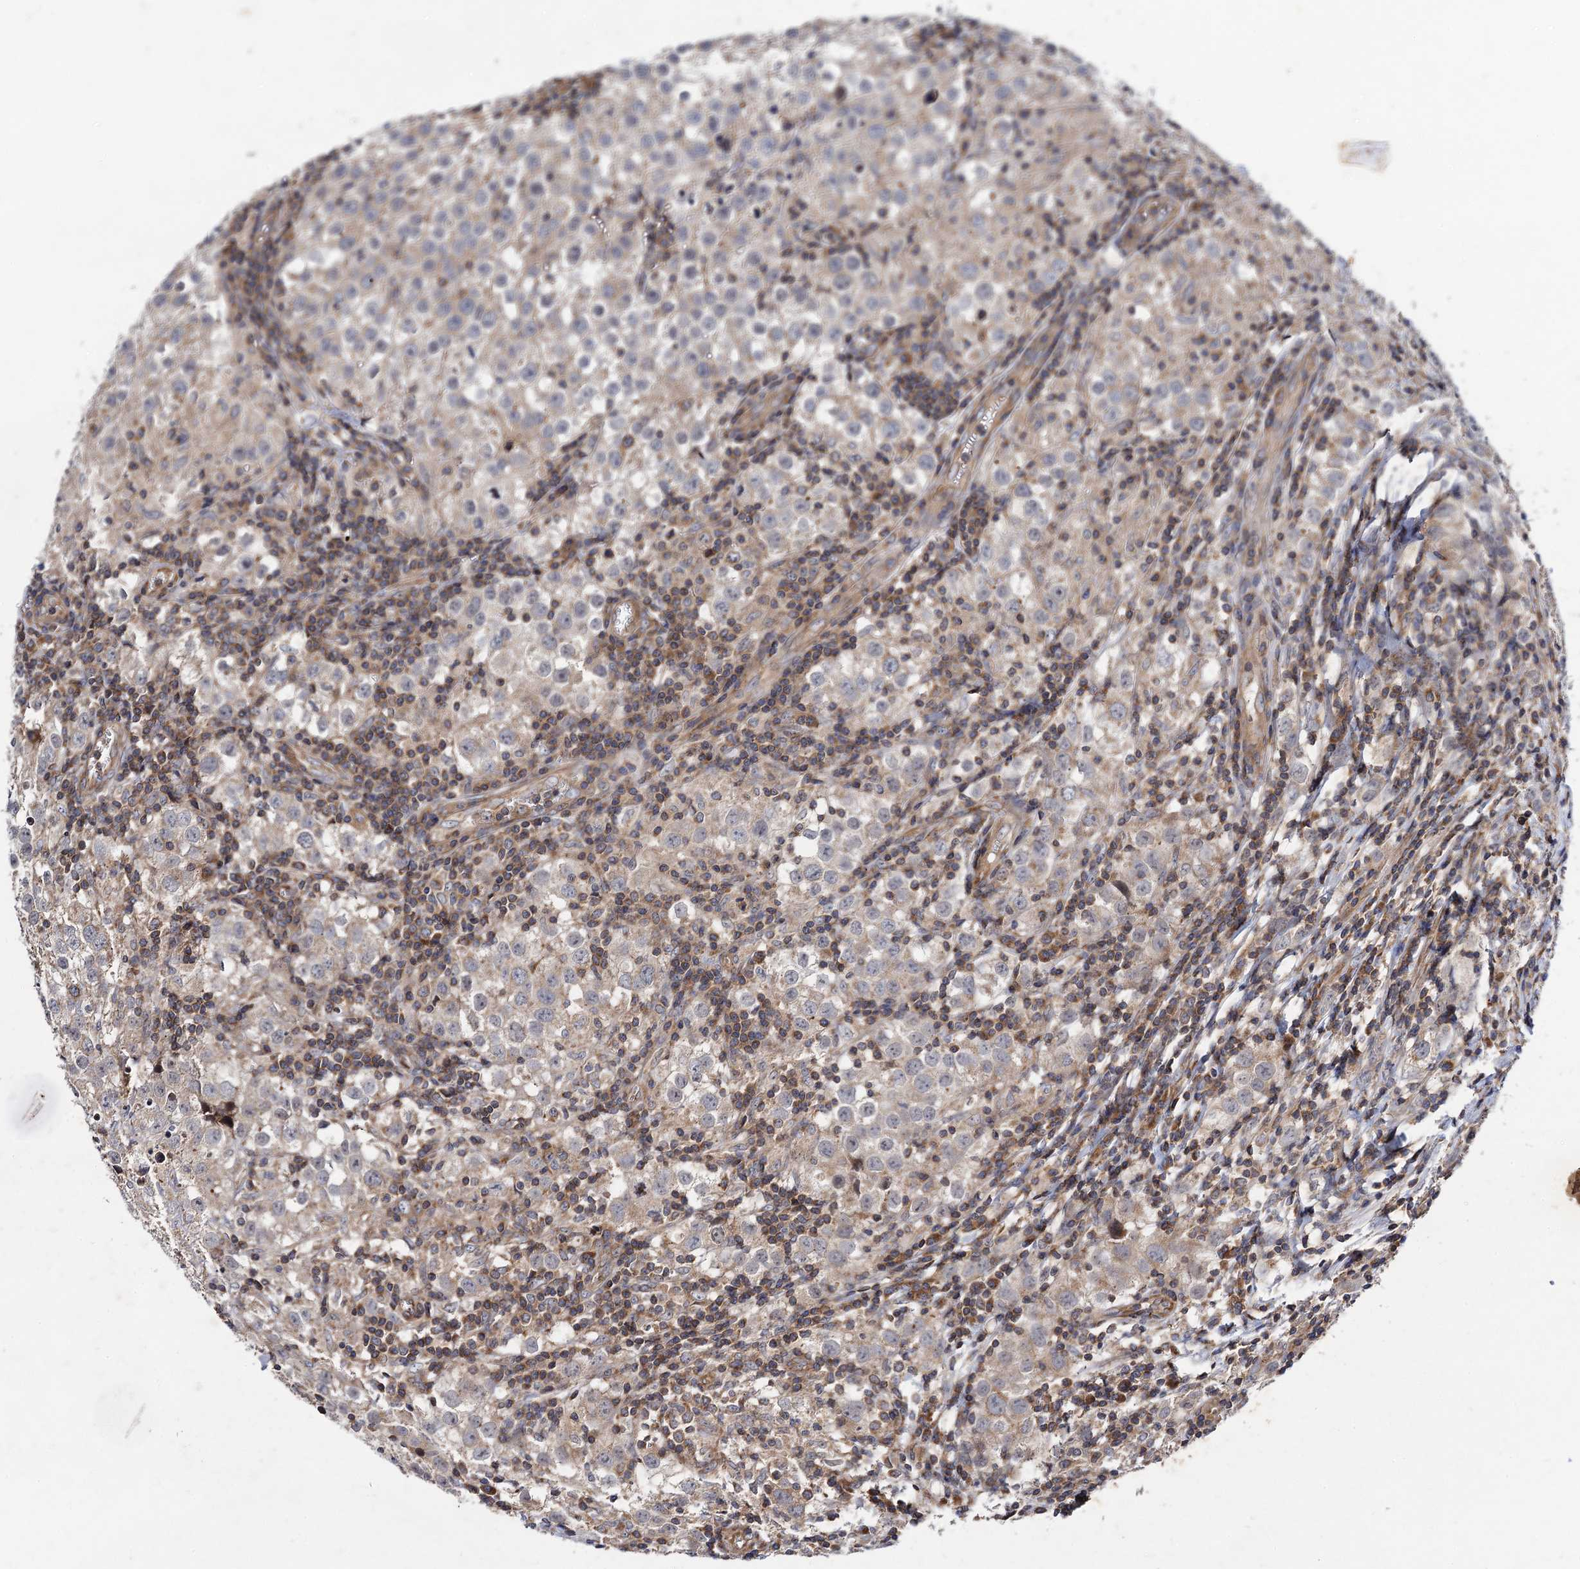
{"staining": {"intensity": "weak", "quantity": "25%-75%", "location": "cytoplasmic/membranous"}, "tissue": "testis cancer", "cell_type": "Tumor cells", "image_type": "cancer", "snomed": [{"axis": "morphology", "description": "Seminoma, NOS"}, {"axis": "morphology", "description": "Carcinoma, Embryonal, NOS"}, {"axis": "topography", "description": "Testis"}], "caption": "Immunohistochemistry micrograph of human testis cancer (embryonal carcinoma) stained for a protein (brown), which reveals low levels of weak cytoplasmic/membranous staining in about 25%-75% of tumor cells.", "gene": "DYDC1", "patient": {"sex": "male", "age": 43}}